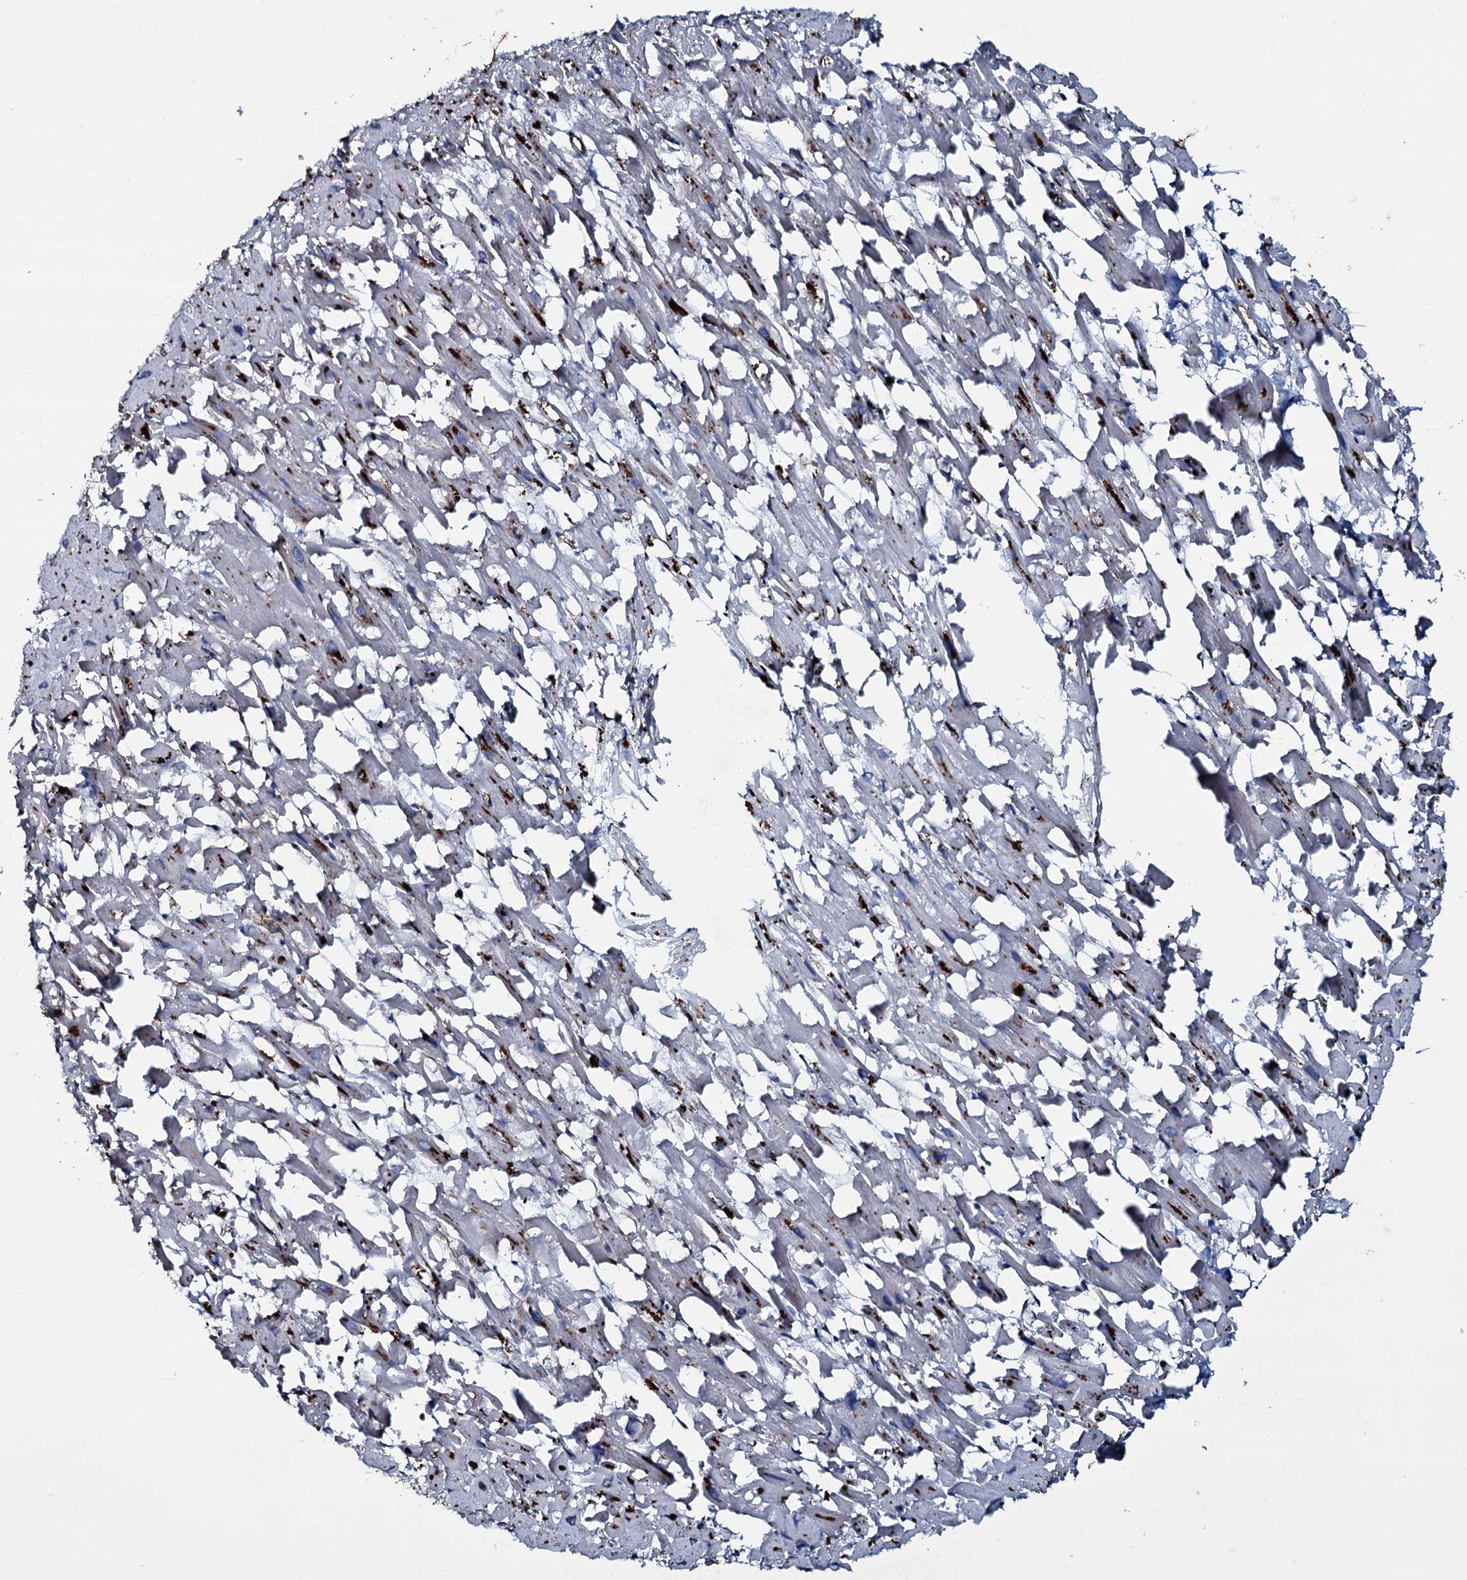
{"staining": {"intensity": "strong", "quantity": "<25%", "location": "cytoplasmic/membranous"}, "tissue": "heart muscle", "cell_type": "Cardiomyocytes", "image_type": "normal", "snomed": [{"axis": "morphology", "description": "Normal tissue, NOS"}, {"axis": "topography", "description": "Heart"}], "caption": "Heart muscle stained with immunohistochemistry reveals strong cytoplasmic/membranous expression in about <25% of cardiomyocytes.", "gene": "CLEC14A", "patient": {"sex": "female", "age": 64}}